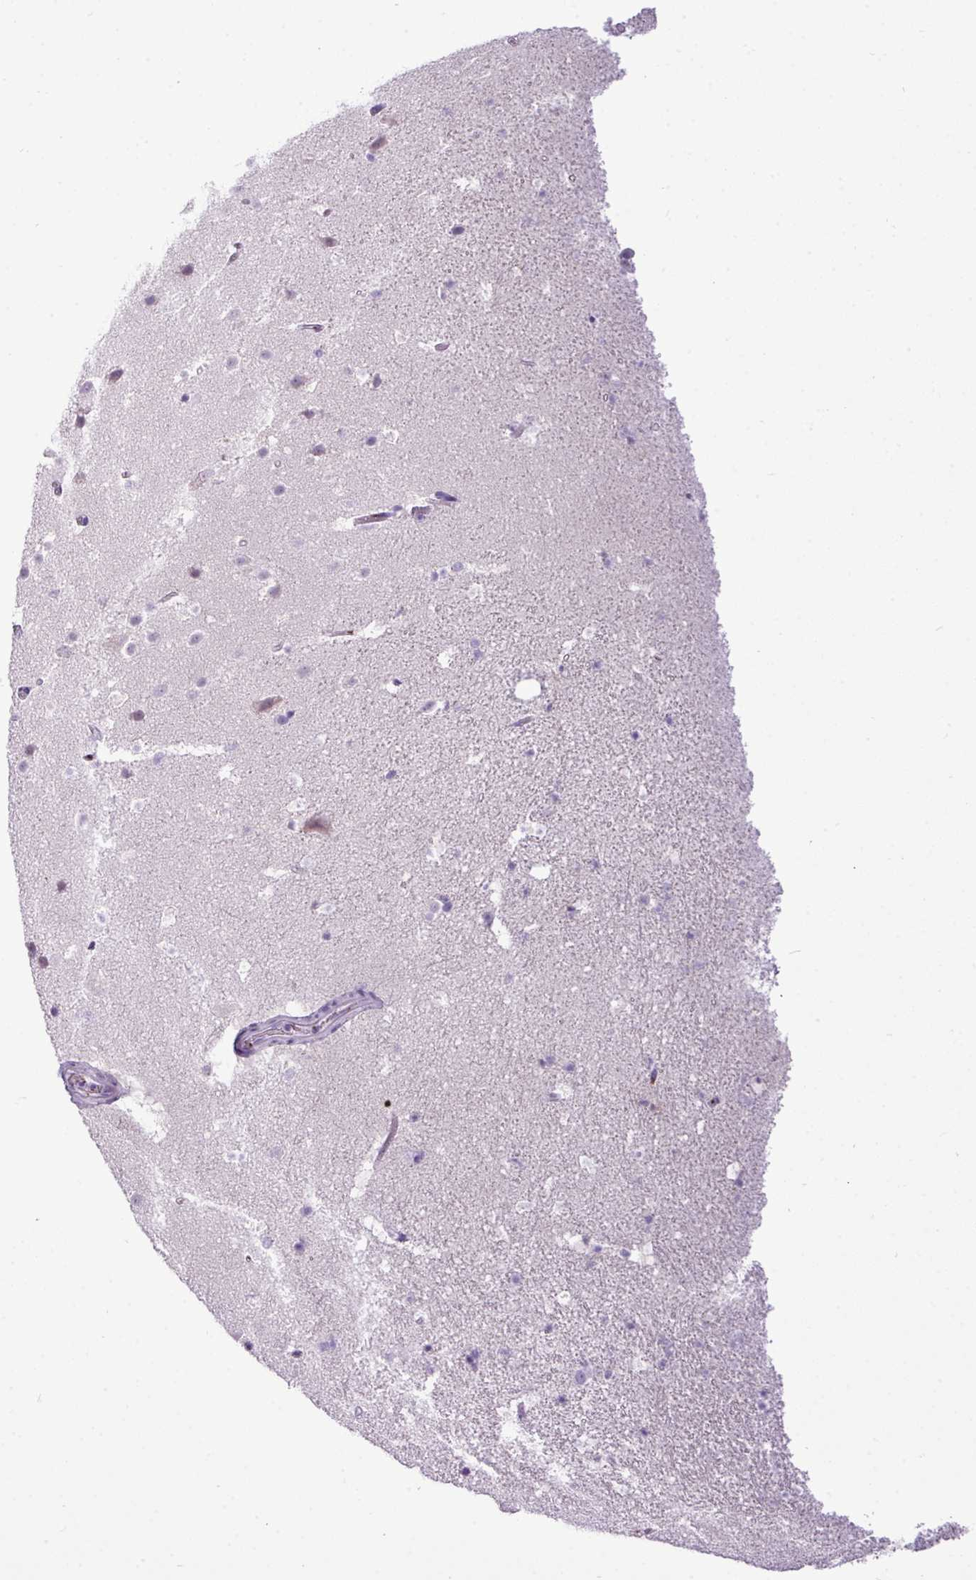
{"staining": {"intensity": "negative", "quantity": "none", "location": "none"}, "tissue": "hippocampus", "cell_type": "Glial cells", "image_type": "normal", "snomed": [{"axis": "morphology", "description": "Normal tissue, NOS"}, {"axis": "topography", "description": "Hippocampus"}], "caption": "Human hippocampus stained for a protein using IHC exhibits no staining in glial cells.", "gene": "FAM43A", "patient": {"sex": "male", "age": 37}}